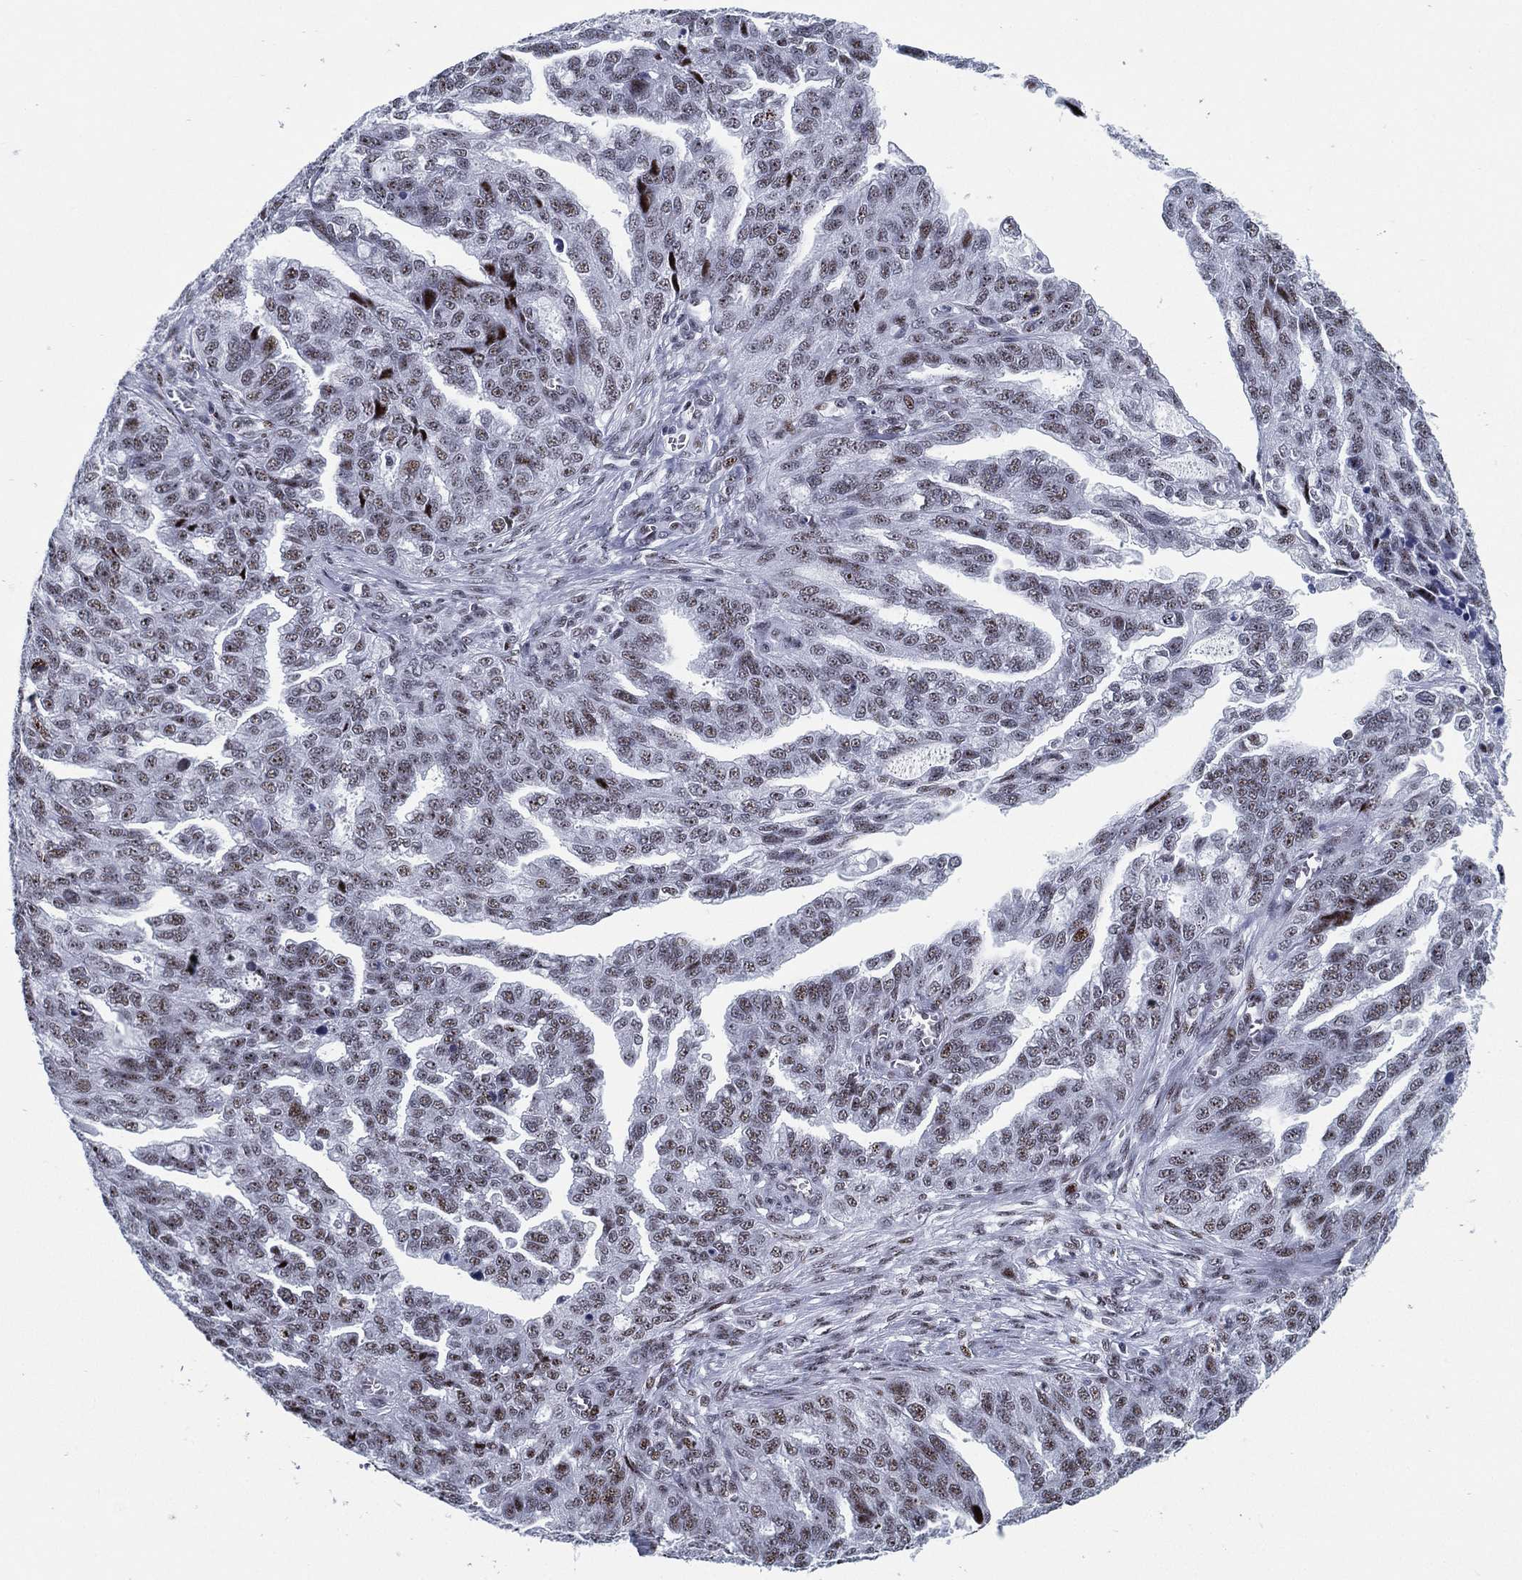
{"staining": {"intensity": "moderate", "quantity": "<25%", "location": "nuclear"}, "tissue": "ovarian cancer", "cell_type": "Tumor cells", "image_type": "cancer", "snomed": [{"axis": "morphology", "description": "Cystadenocarcinoma, serous, NOS"}, {"axis": "topography", "description": "Ovary"}], "caption": "Immunohistochemical staining of serous cystadenocarcinoma (ovarian) shows low levels of moderate nuclear expression in about <25% of tumor cells.", "gene": "CYB561D2", "patient": {"sex": "female", "age": 51}}